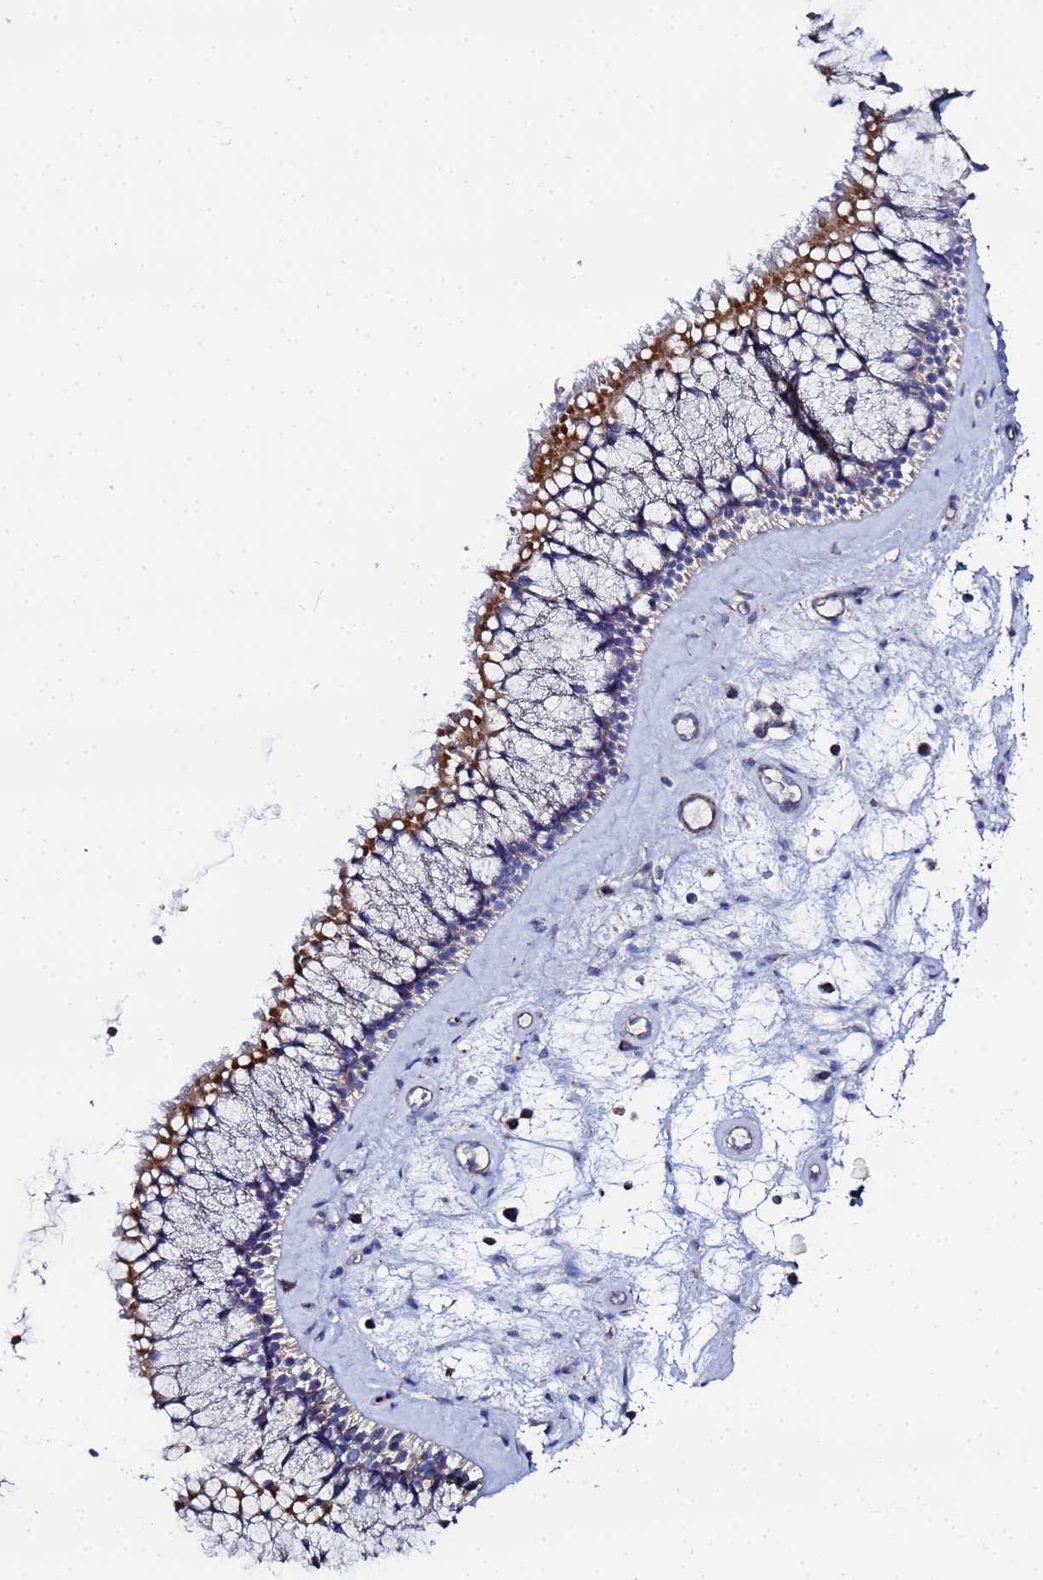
{"staining": {"intensity": "moderate", "quantity": ">75%", "location": "cytoplasmic/membranous"}, "tissue": "nasopharynx", "cell_type": "Respiratory epithelial cells", "image_type": "normal", "snomed": [{"axis": "morphology", "description": "Normal tissue, NOS"}, {"axis": "topography", "description": "Nasopharynx"}], "caption": "IHC of normal nasopharynx shows medium levels of moderate cytoplasmic/membranous expression in approximately >75% of respiratory epithelial cells.", "gene": "FAHD2A", "patient": {"sex": "male", "age": 64}}